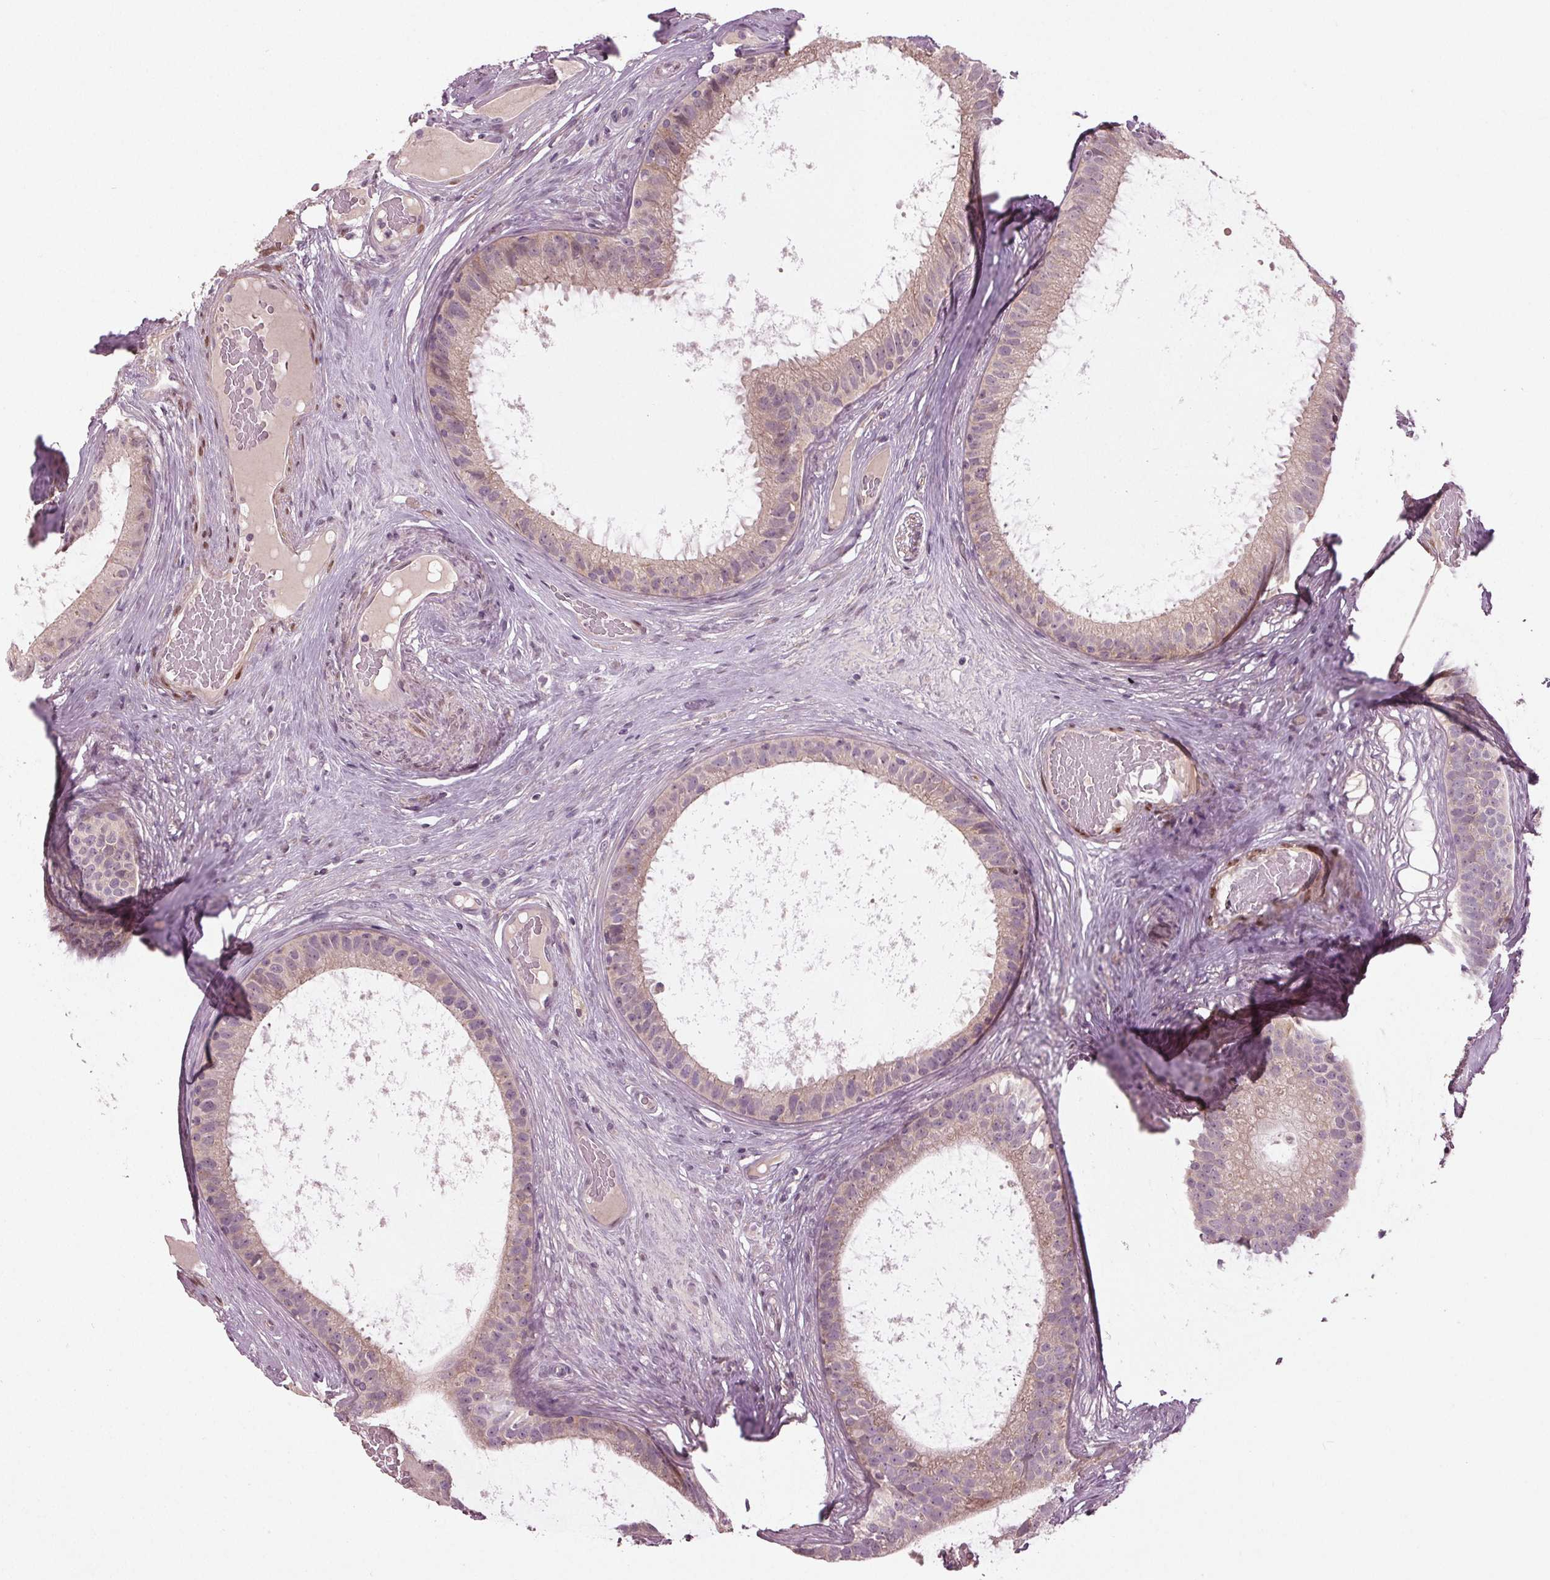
{"staining": {"intensity": "negative", "quantity": "none", "location": "none"}, "tissue": "epididymis", "cell_type": "Glandular cells", "image_type": "normal", "snomed": [{"axis": "morphology", "description": "Normal tissue, NOS"}, {"axis": "topography", "description": "Epididymis"}], "caption": "Glandular cells are negative for protein expression in normal human epididymis. The staining is performed using DAB (3,3'-diaminobenzidine) brown chromogen with nuclei counter-stained in using hematoxylin.", "gene": "ZNF605", "patient": {"sex": "male", "age": 59}}